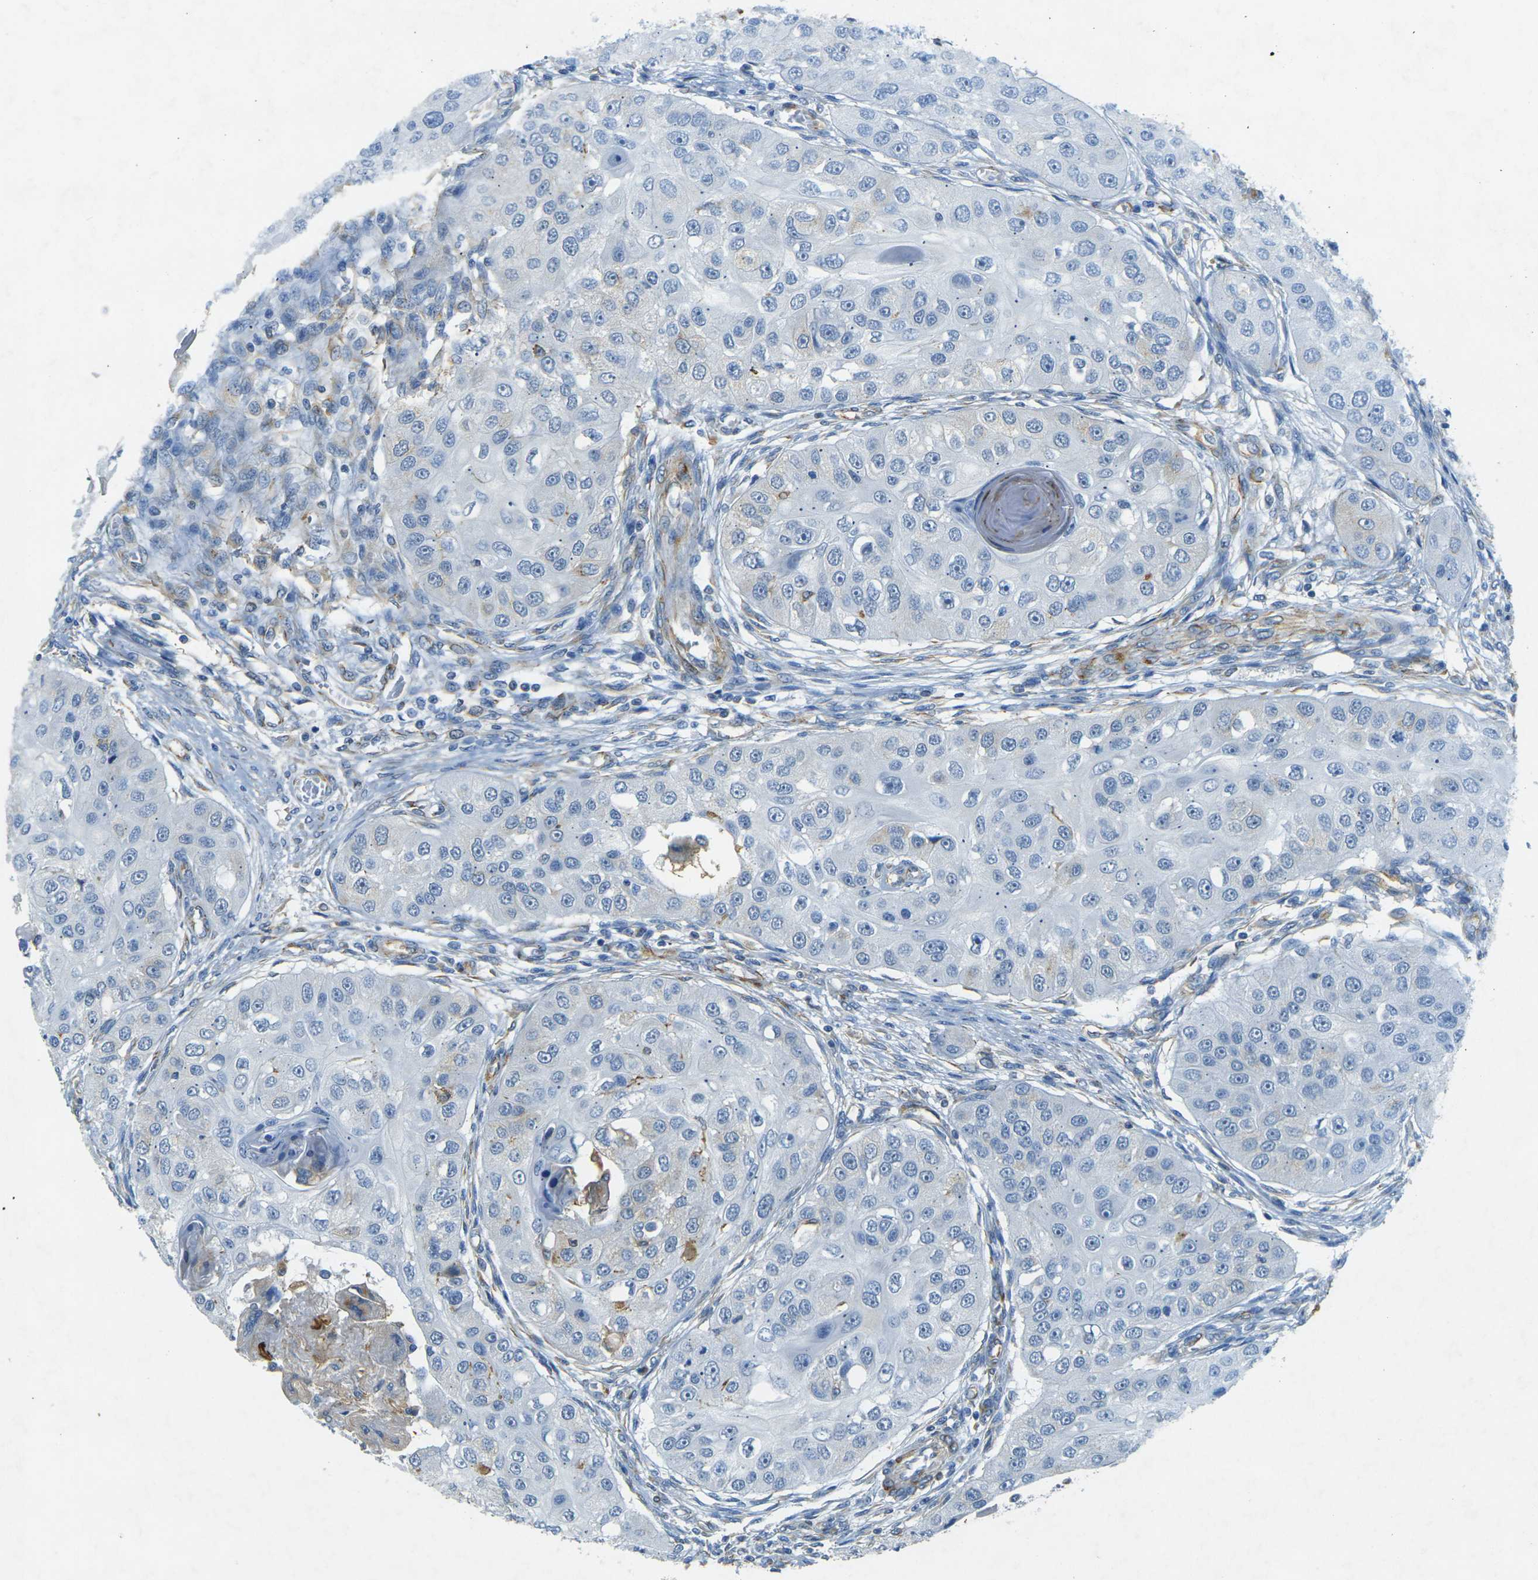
{"staining": {"intensity": "negative", "quantity": "none", "location": "none"}, "tissue": "head and neck cancer", "cell_type": "Tumor cells", "image_type": "cancer", "snomed": [{"axis": "morphology", "description": "Normal tissue, NOS"}, {"axis": "morphology", "description": "Squamous cell carcinoma, NOS"}, {"axis": "topography", "description": "Skeletal muscle"}, {"axis": "topography", "description": "Head-Neck"}], "caption": "Immunohistochemistry (IHC) histopathology image of human head and neck squamous cell carcinoma stained for a protein (brown), which shows no expression in tumor cells.", "gene": "SORT1", "patient": {"sex": "male", "age": 51}}